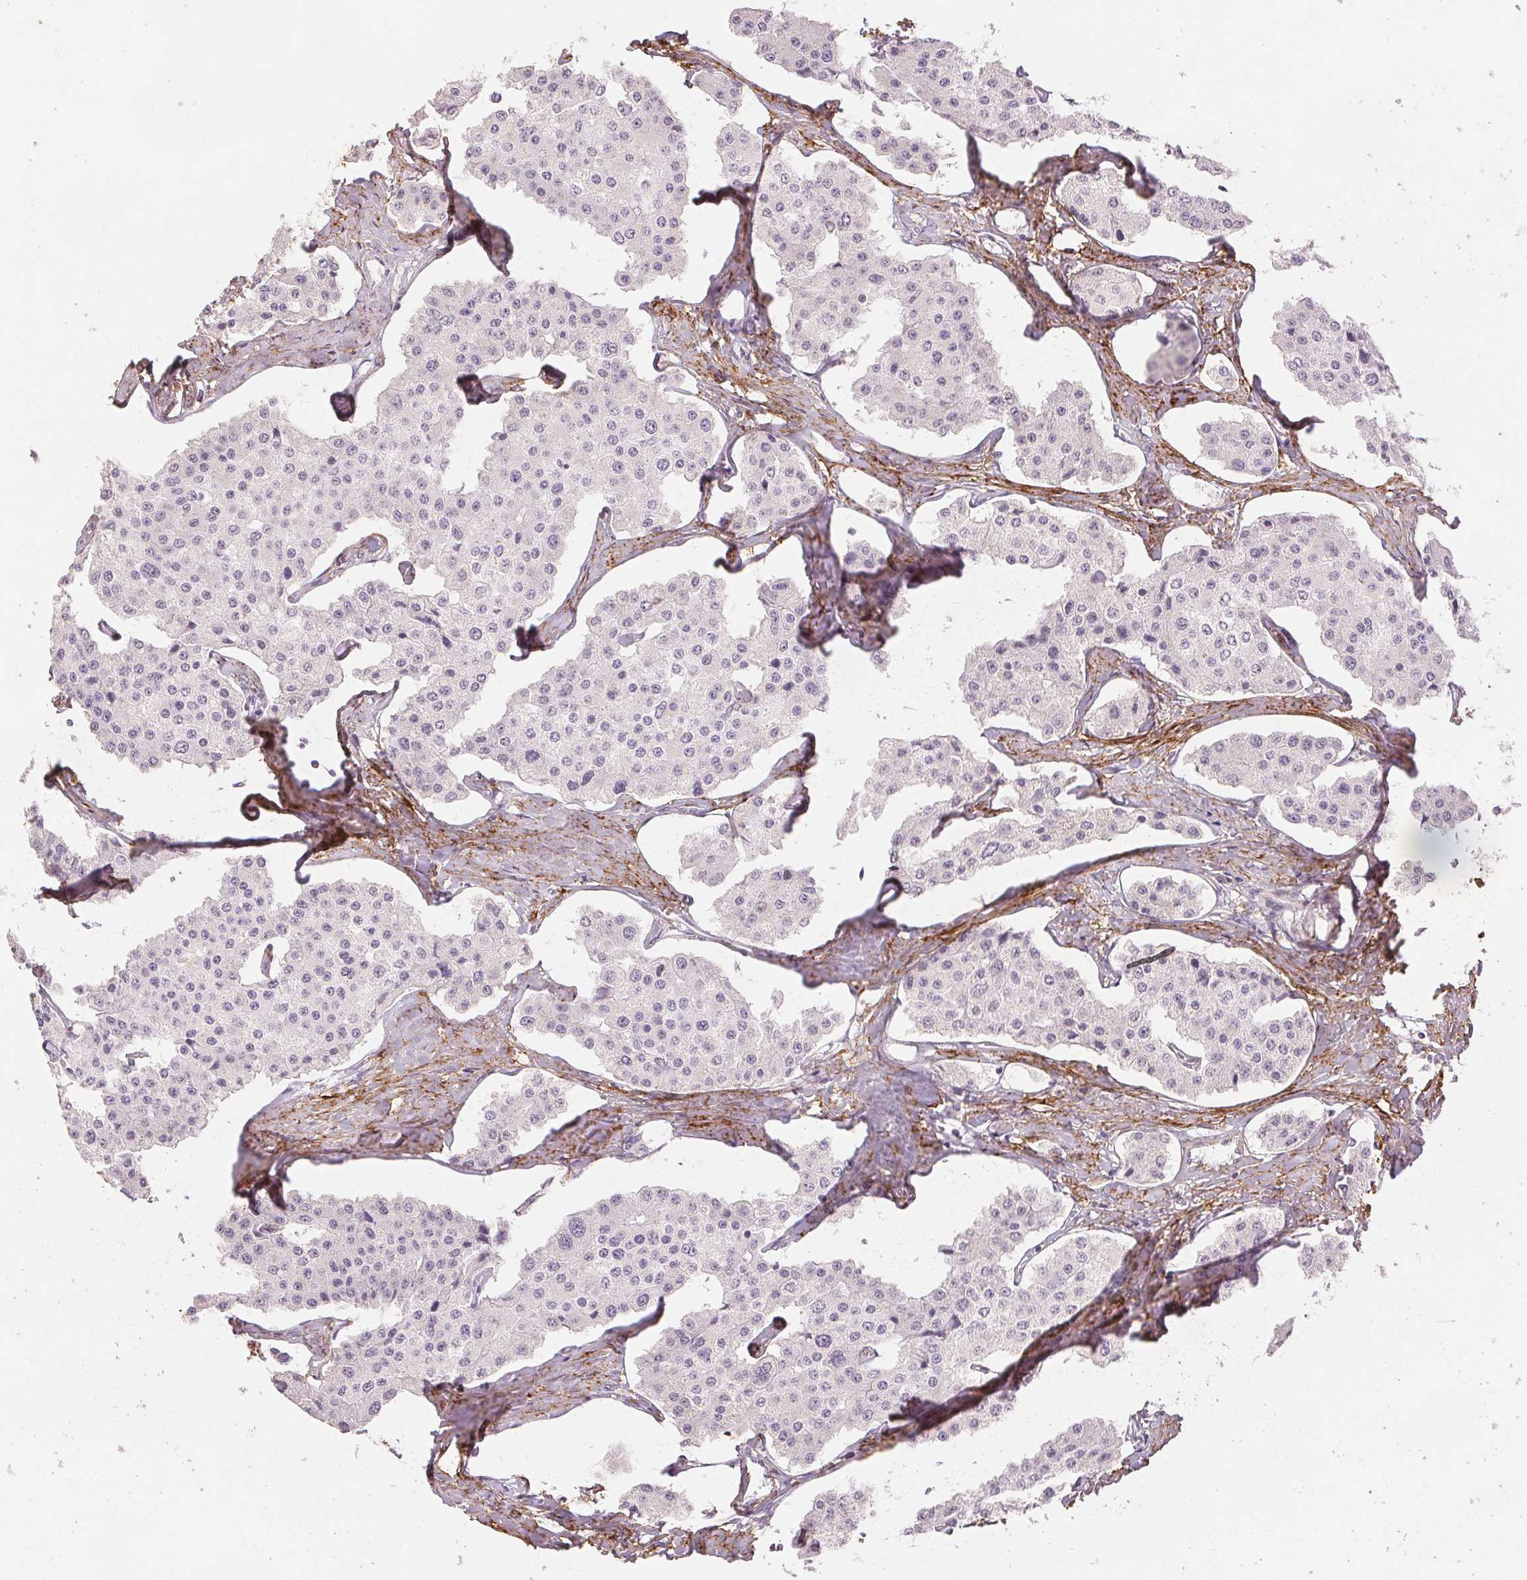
{"staining": {"intensity": "negative", "quantity": "none", "location": "none"}, "tissue": "carcinoid", "cell_type": "Tumor cells", "image_type": "cancer", "snomed": [{"axis": "morphology", "description": "Carcinoid, malignant, NOS"}, {"axis": "topography", "description": "Small intestine"}], "caption": "There is no significant positivity in tumor cells of carcinoid (malignant). (Stains: DAB IHC with hematoxylin counter stain, Microscopy: brightfield microscopy at high magnification).", "gene": "FBN1", "patient": {"sex": "female", "age": 65}}